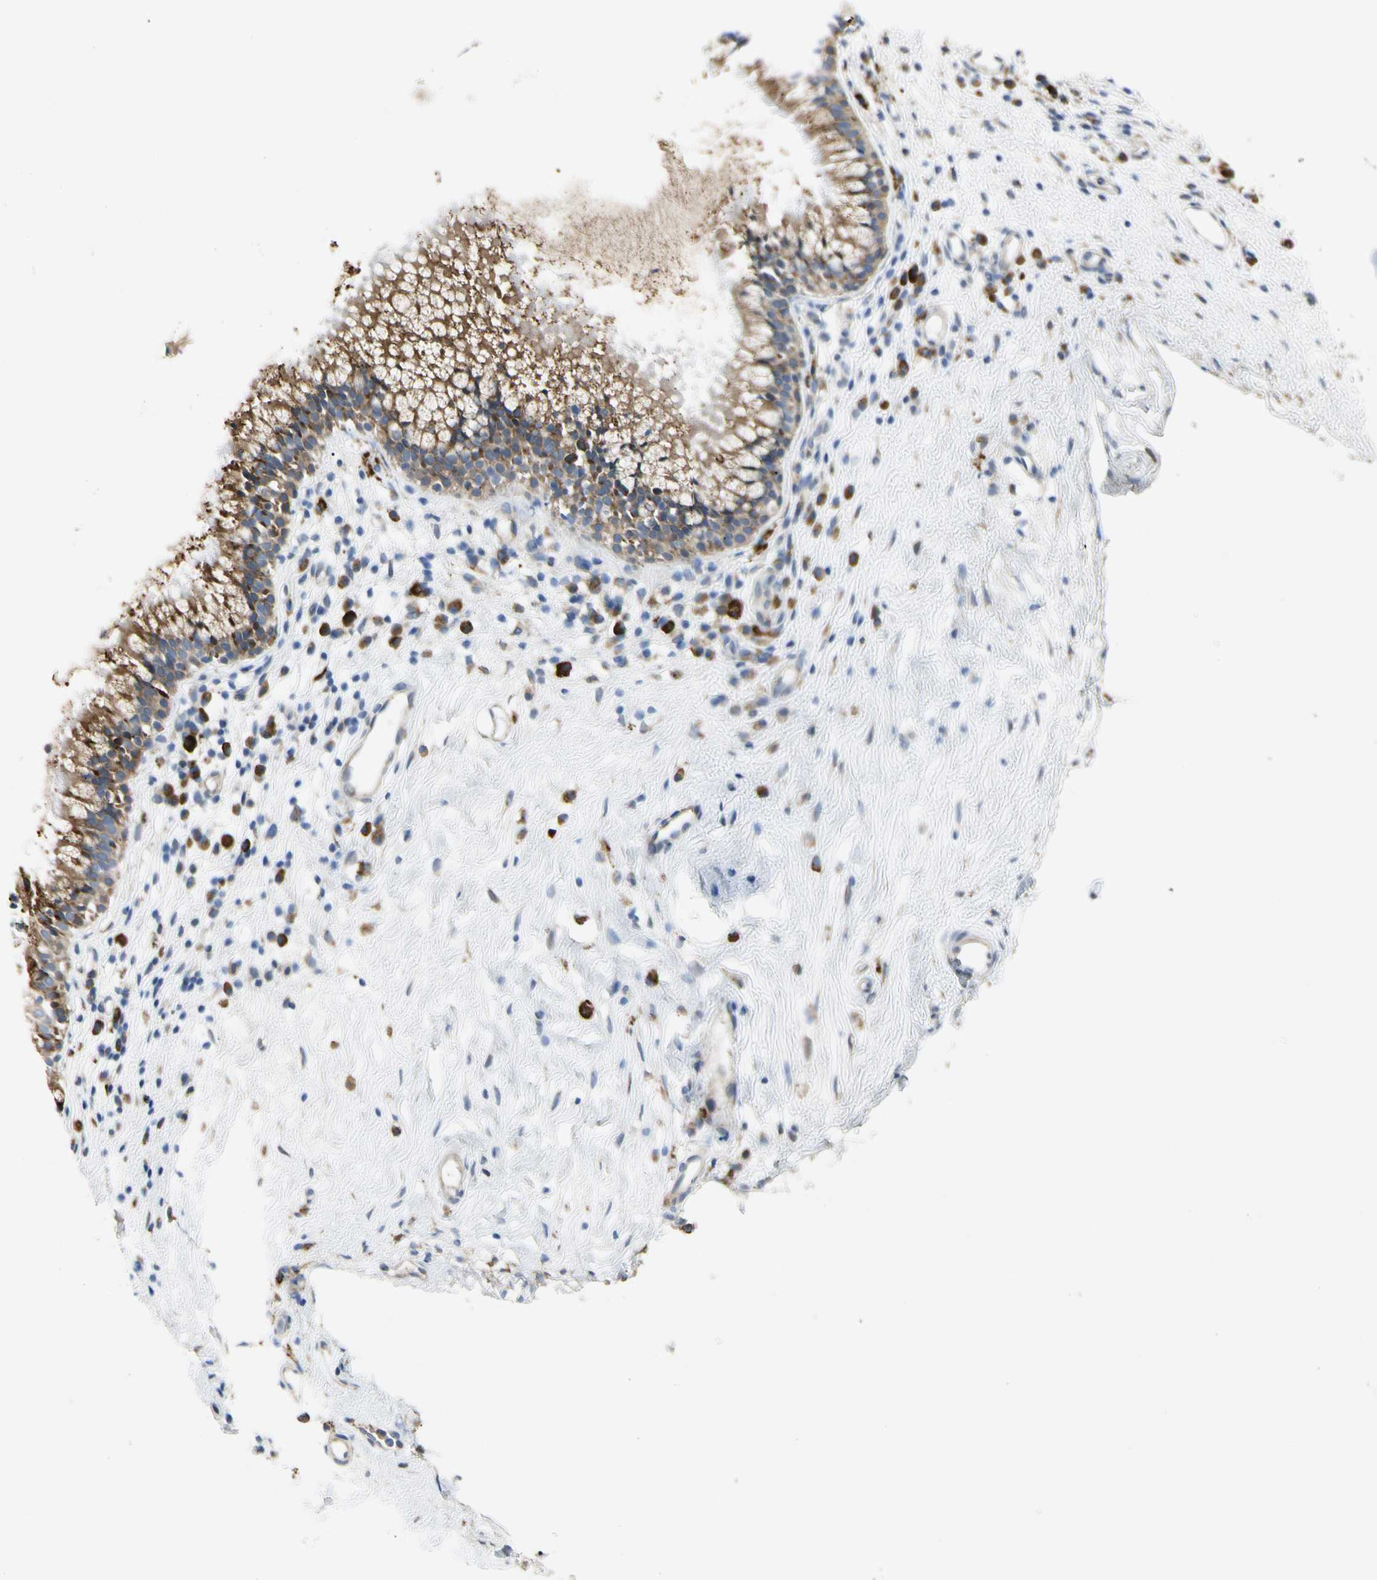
{"staining": {"intensity": "strong", "quantity": ">75%", "location": "cytoplasmic/membranous"}, "tissue": "nasopharynx", "cell_type": "Respiratory epithelial cells", "image_type": "normal", "snomed": [{"axis": "morphology", "description": "Normal tissue, NOS"}, {"axis": "topography", "description": "Nasopharynx"}], "caption": "Immunohistochemistry (IHC) of benign nasopharynx shows high levels of strong cytoplasmic/membranous expression in about >75% of respiratory epithelial cells.", "gene": "HSP90B1", "patient": {"sex": "male", "age": 21}}